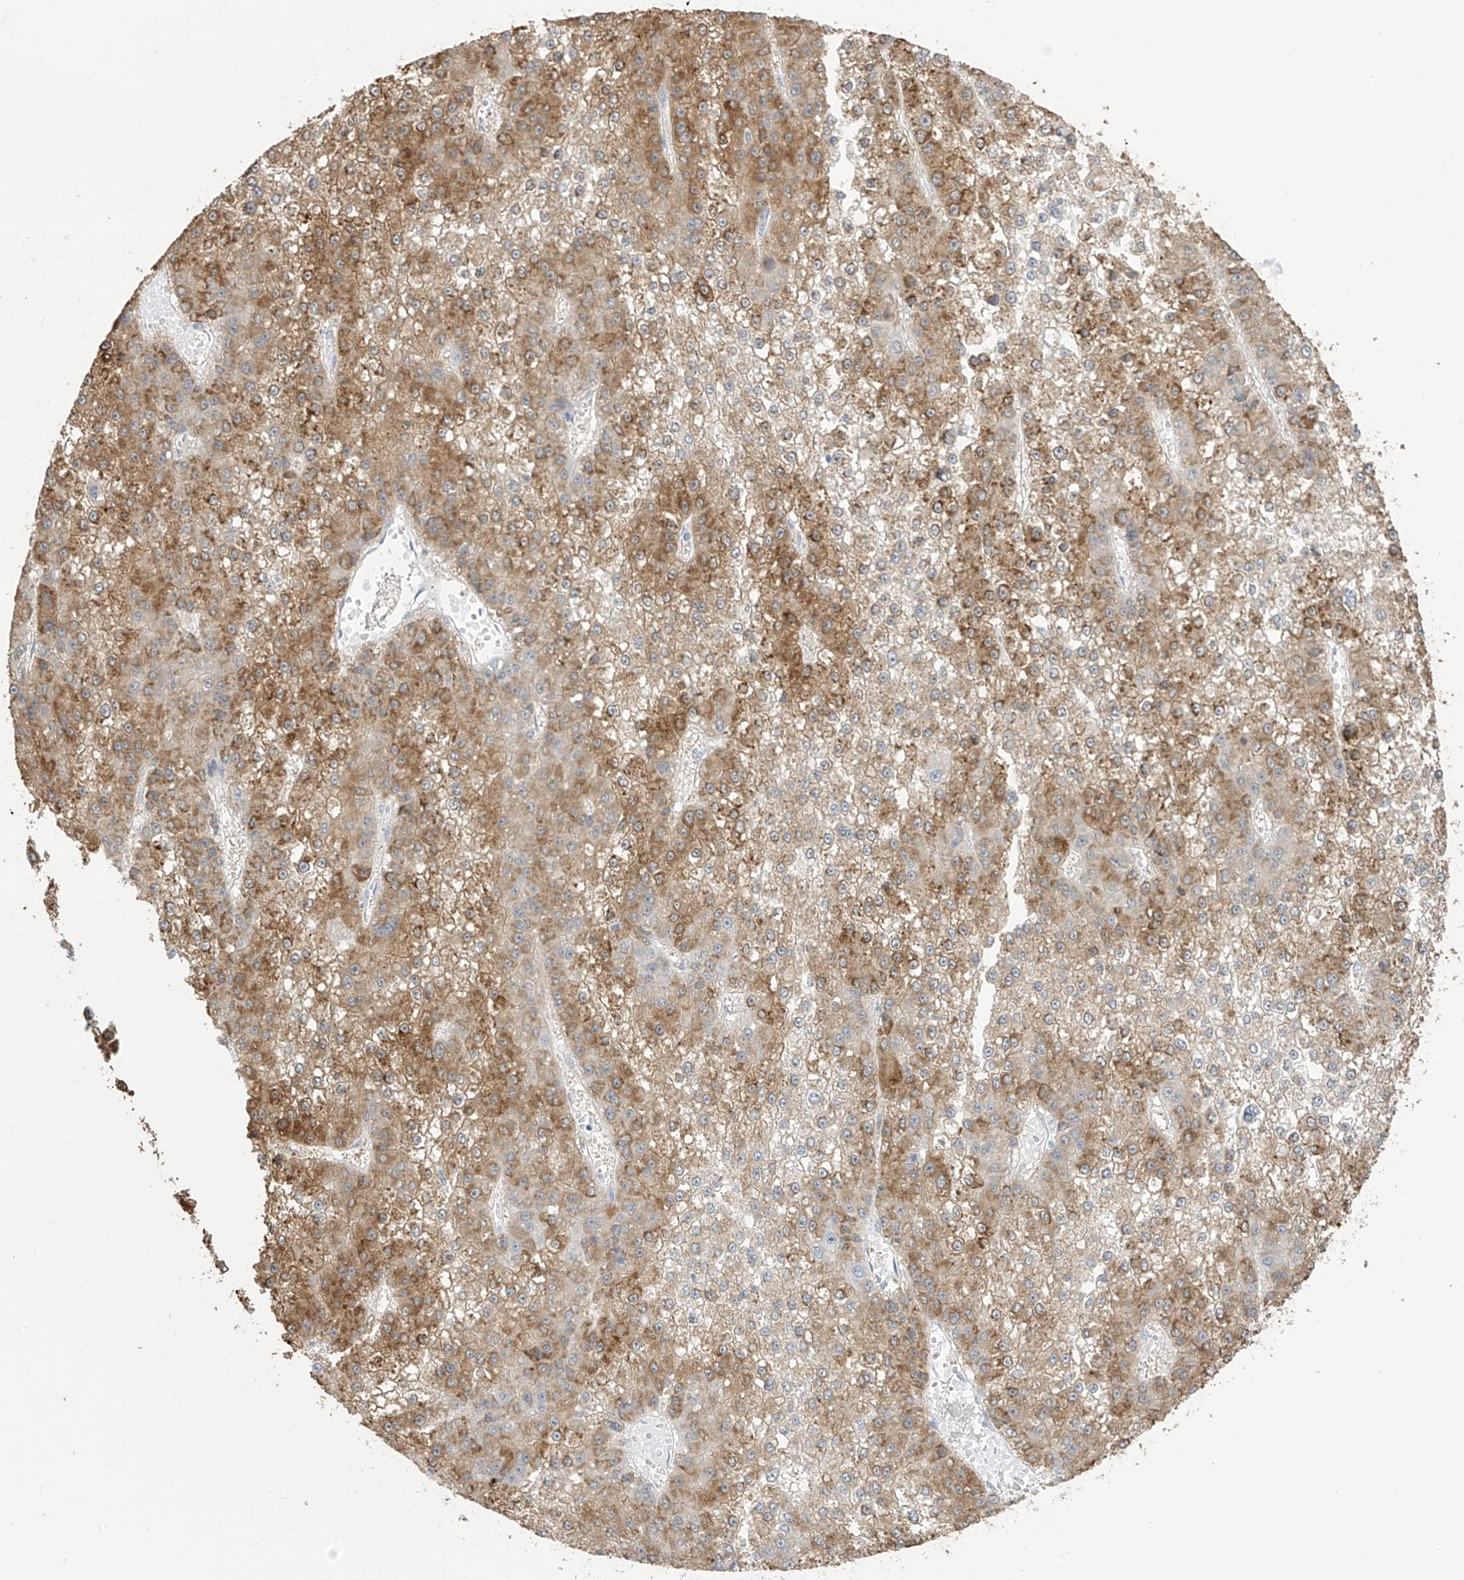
{"staining": {"intensity": "moderate", "quantity": ">75%", "location": "cytoplasmic/membranous"}, "tissue": "liver cancer", "cell_type": "Tumor cells", "image_type": "cancer", "snomed": [{"axis": "morphology", "description": "Carcinoma, Hepatocellular, NOS"}, {"axis": "topography", "description": "Liver"}], "caption": "Liver cancer stained for a protein displays moderate cytoplasmic/membranous positivity in tumor cells.", "gene": "SLFN14", "patient": {"sex": "female", "age": 73}}